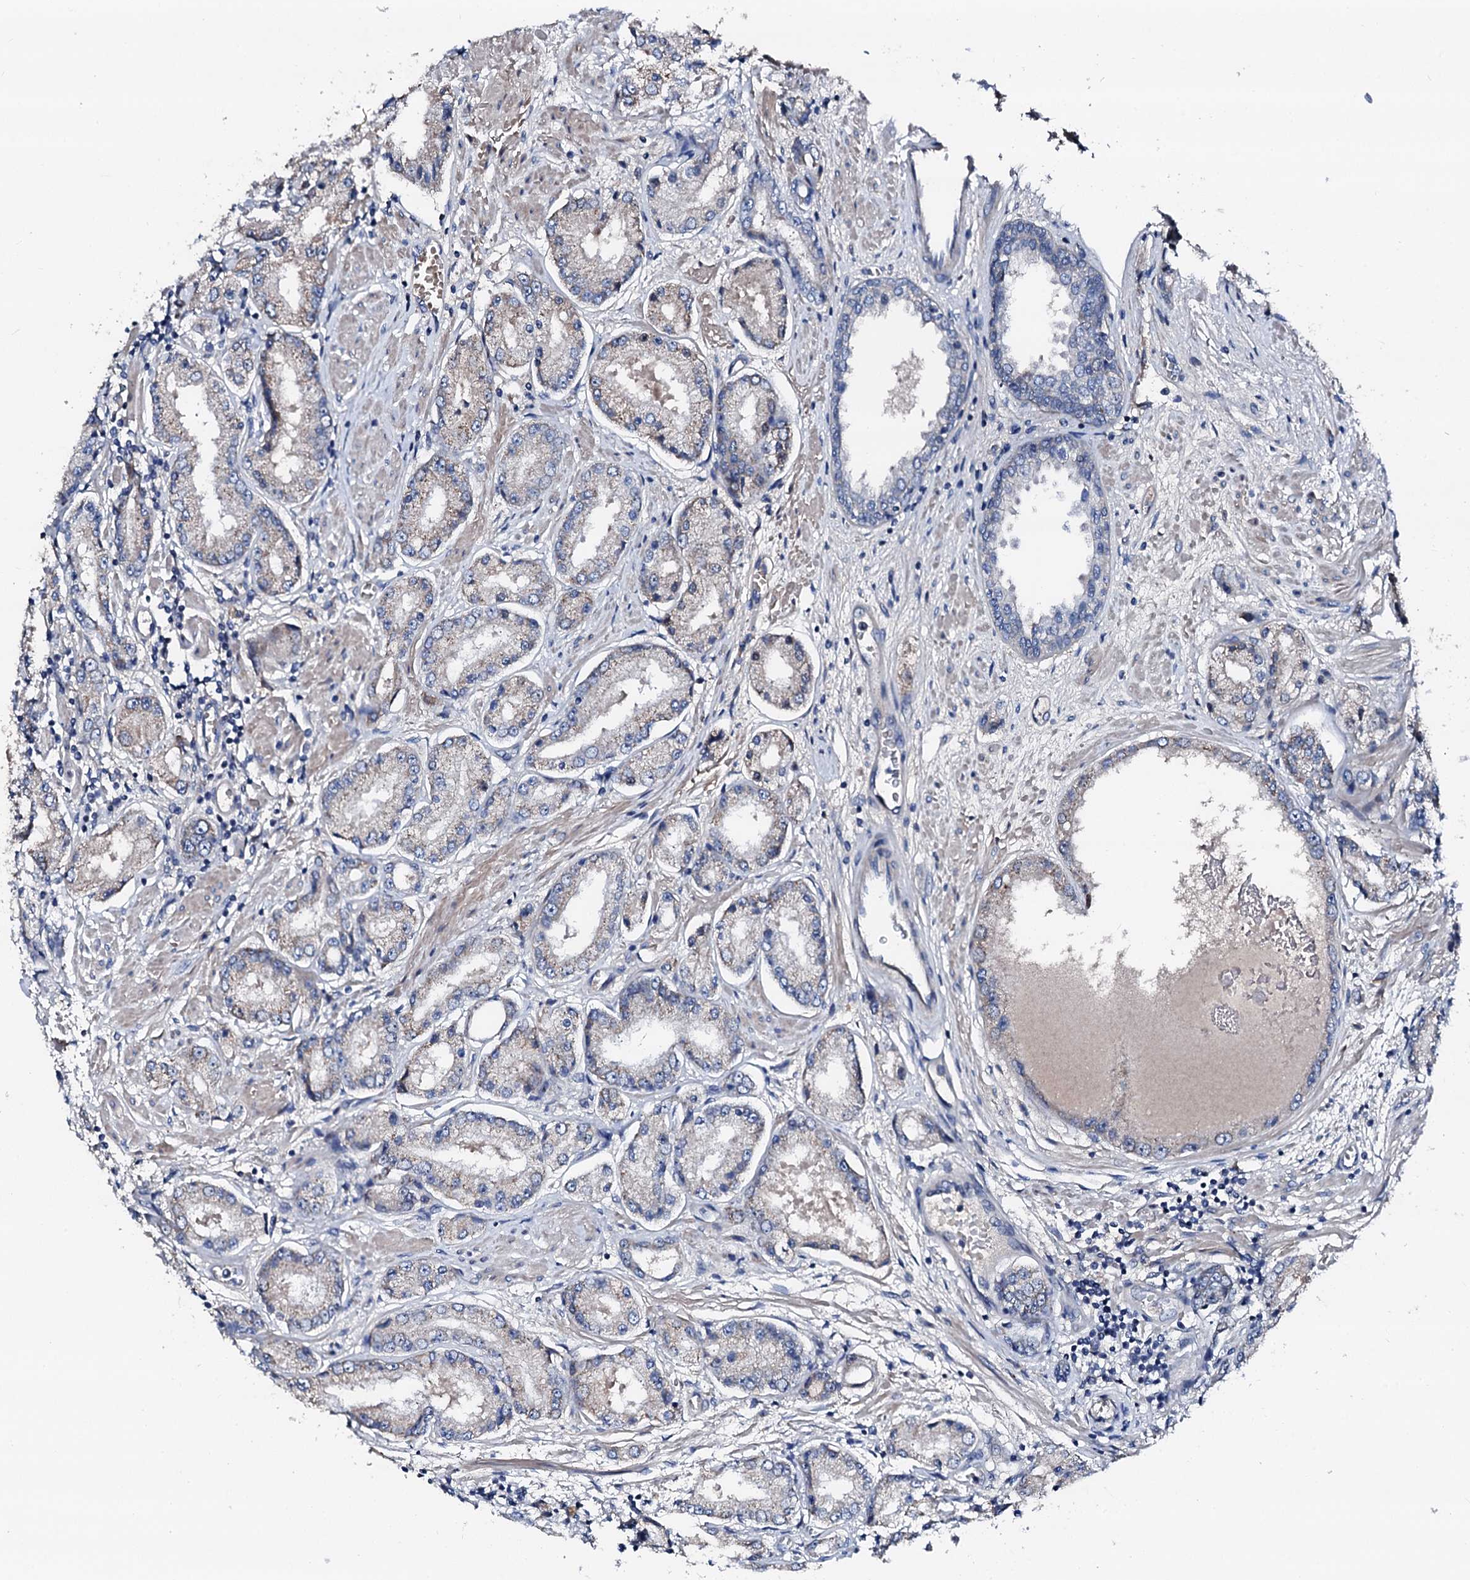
{"staining": {"intensity": "negative", "quantity": "none", "location": "none"}, "tissue": "prostate cancer", "cell_type": "Tumor cells", "image_type": "cancer", "snomed": [{"axis": "morphology", "description": "Adenocarcinoma, High grade"}, {"axis": "topography", "description": "Prostate"}], "caption": "Tumor cells are negative for protein expression in human prostate adenocarcinoma (high-grade).", "gene": "TRAFD1", "patient": {"sex": "male", "age": 59}}